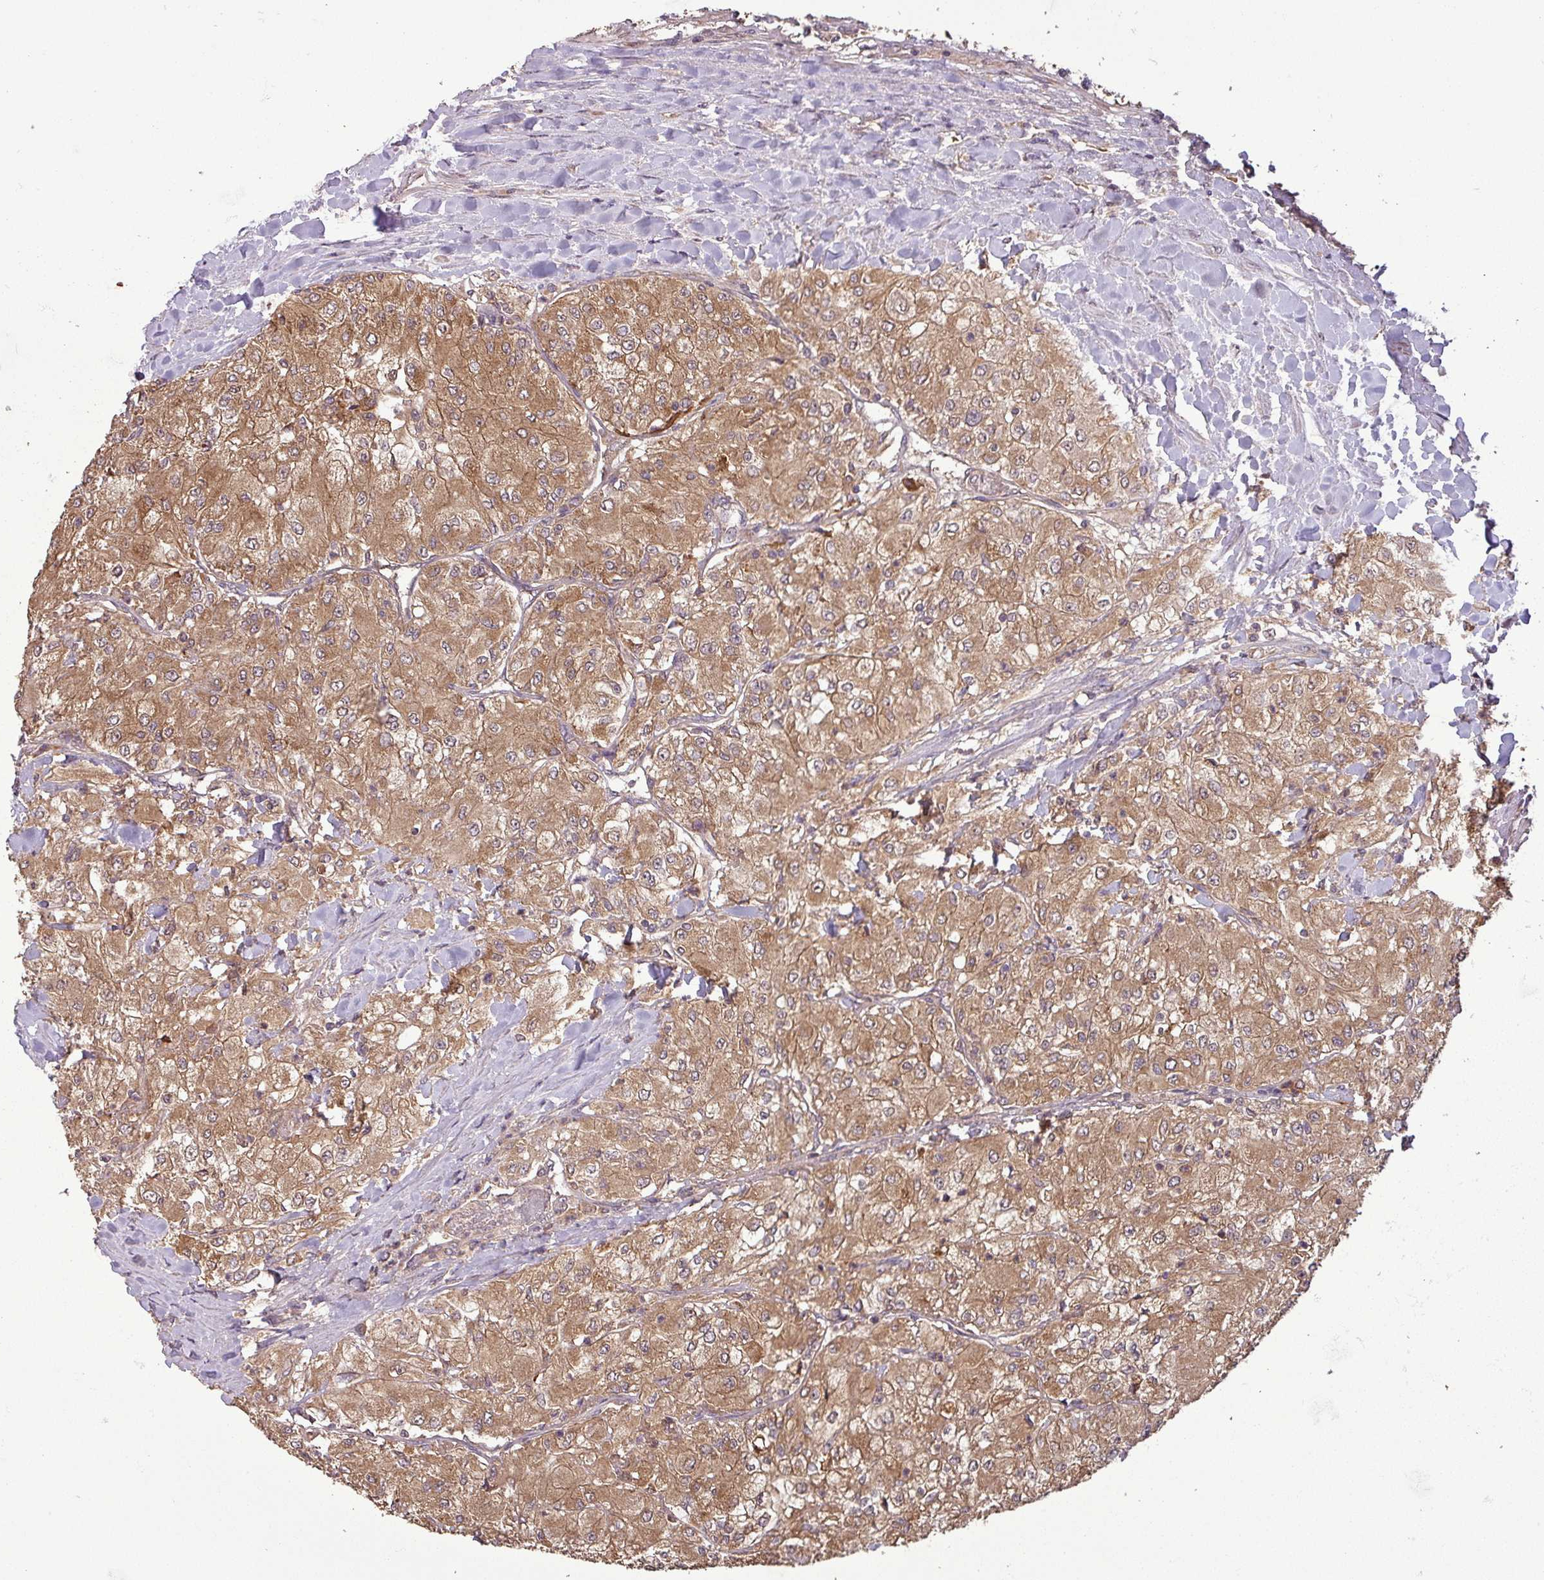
{"staining": {"intensity": "moderate", "quantity": ">75%", "location": "cytoplasmic/membranous"}, "tissue": "renal cancer", "cell_type": "Tumor cells", "image_type": "cancer", "snomed": [{"axis": "morphology", "description": "Adenocarcinoma, NOS"}, {"axis": "topography", "description": "Kidney"}], "caption": "Immunohistochemical staining of human renal adenocarcinoma demonstrates medium levels of moderate cytoplasmic/membranous staining in approximately >75% of tumor cells.", "gene": "NT5C3A", "patient": {"sex": "male", "age": 80}}